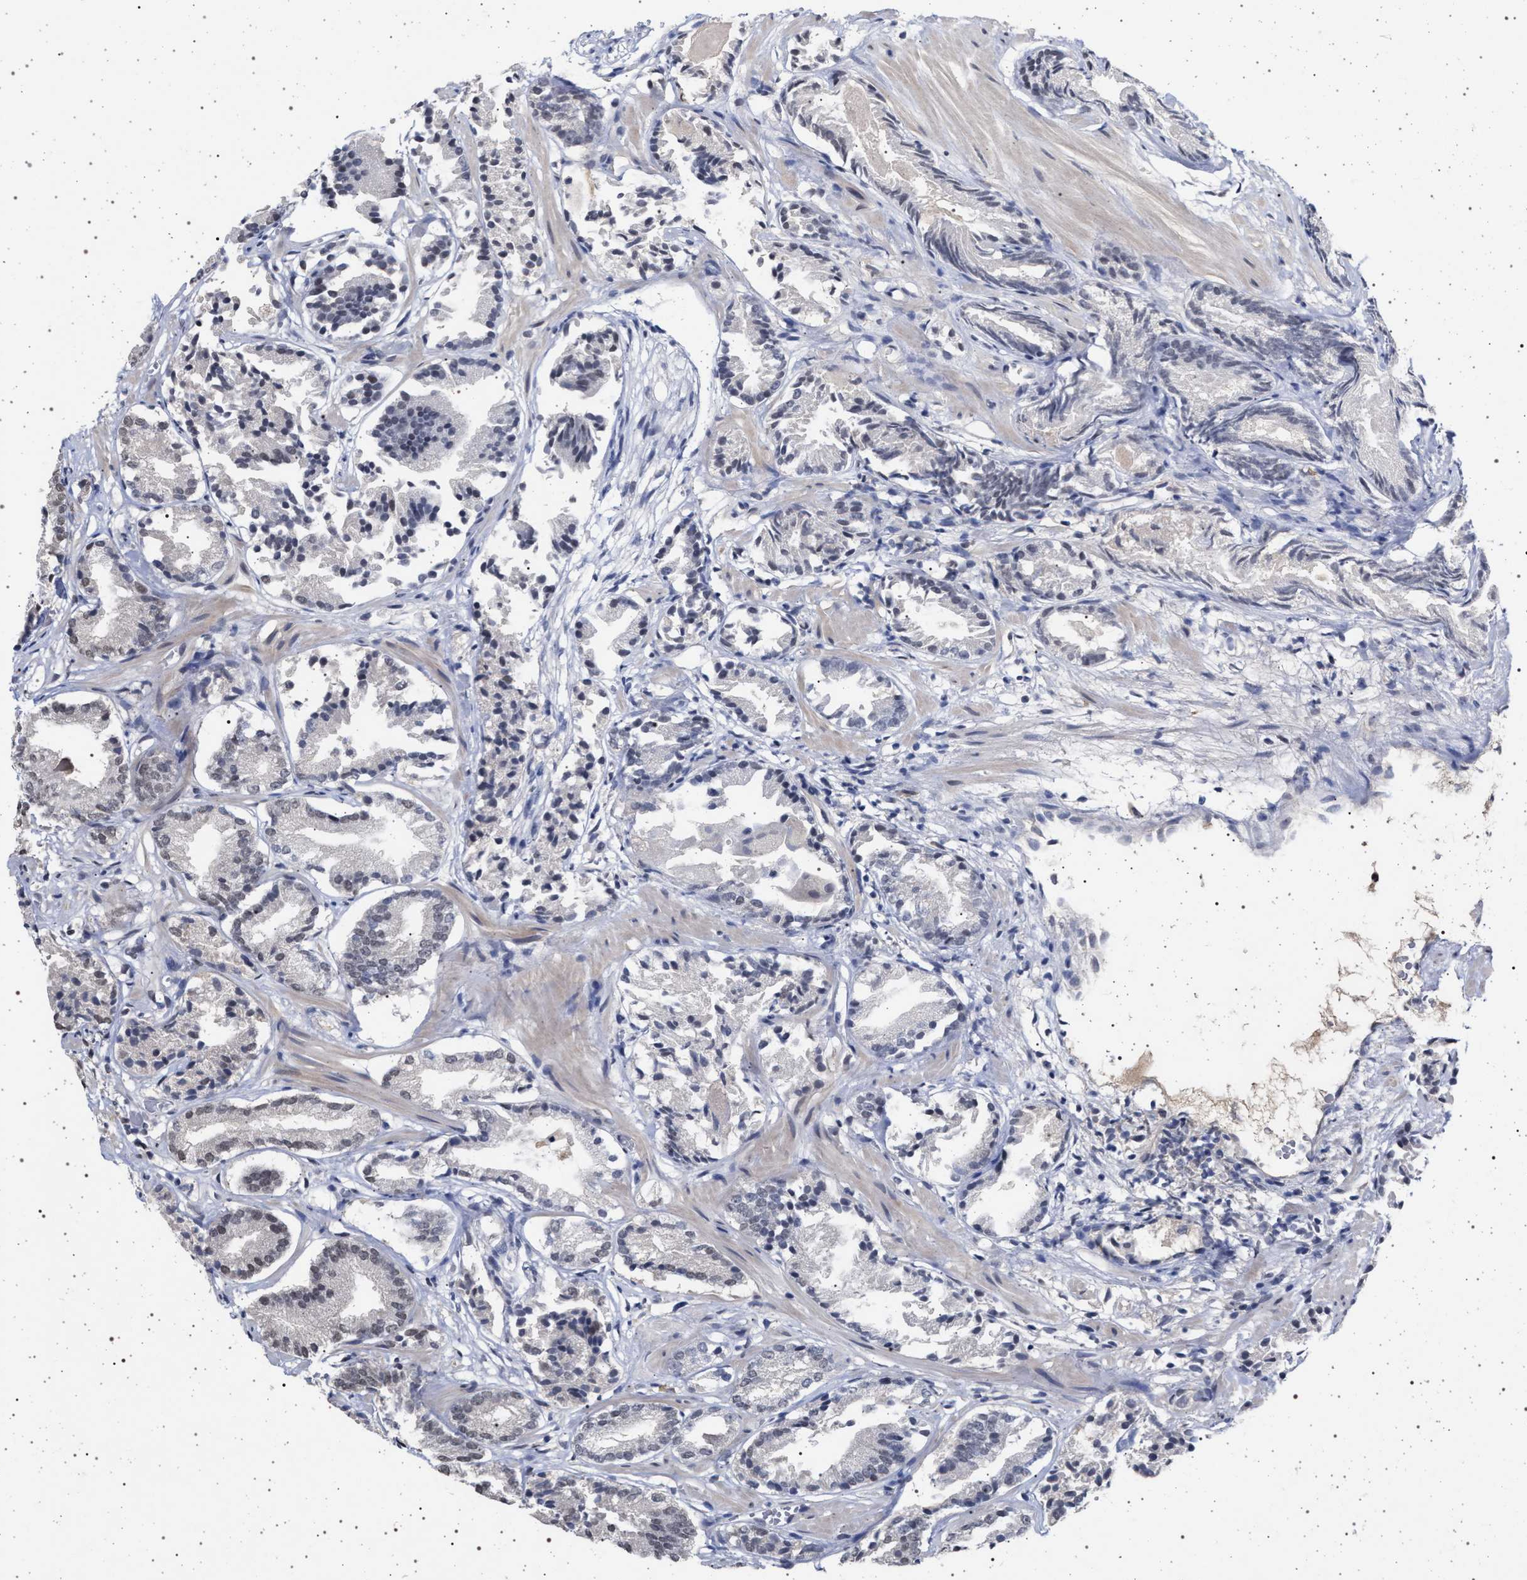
{"staining": {"intensity": "negative", "quantity": "none", "location": "none"}, "tissue": "prostate cancer", "cell_type": "Tumor cells", "image_type": "cancer", "snomed": [{"axis": "morphology", "description": "Adenocarcinoma, Low grade"}, {"axis": "topography", "description": "Prostate"}], "caption": "Tumor cells are negative for protein expression in human prostate adenocarcinoma (low-grade).", "gene": "PHF12", "patient": {"sex": "male", "age": 51}}